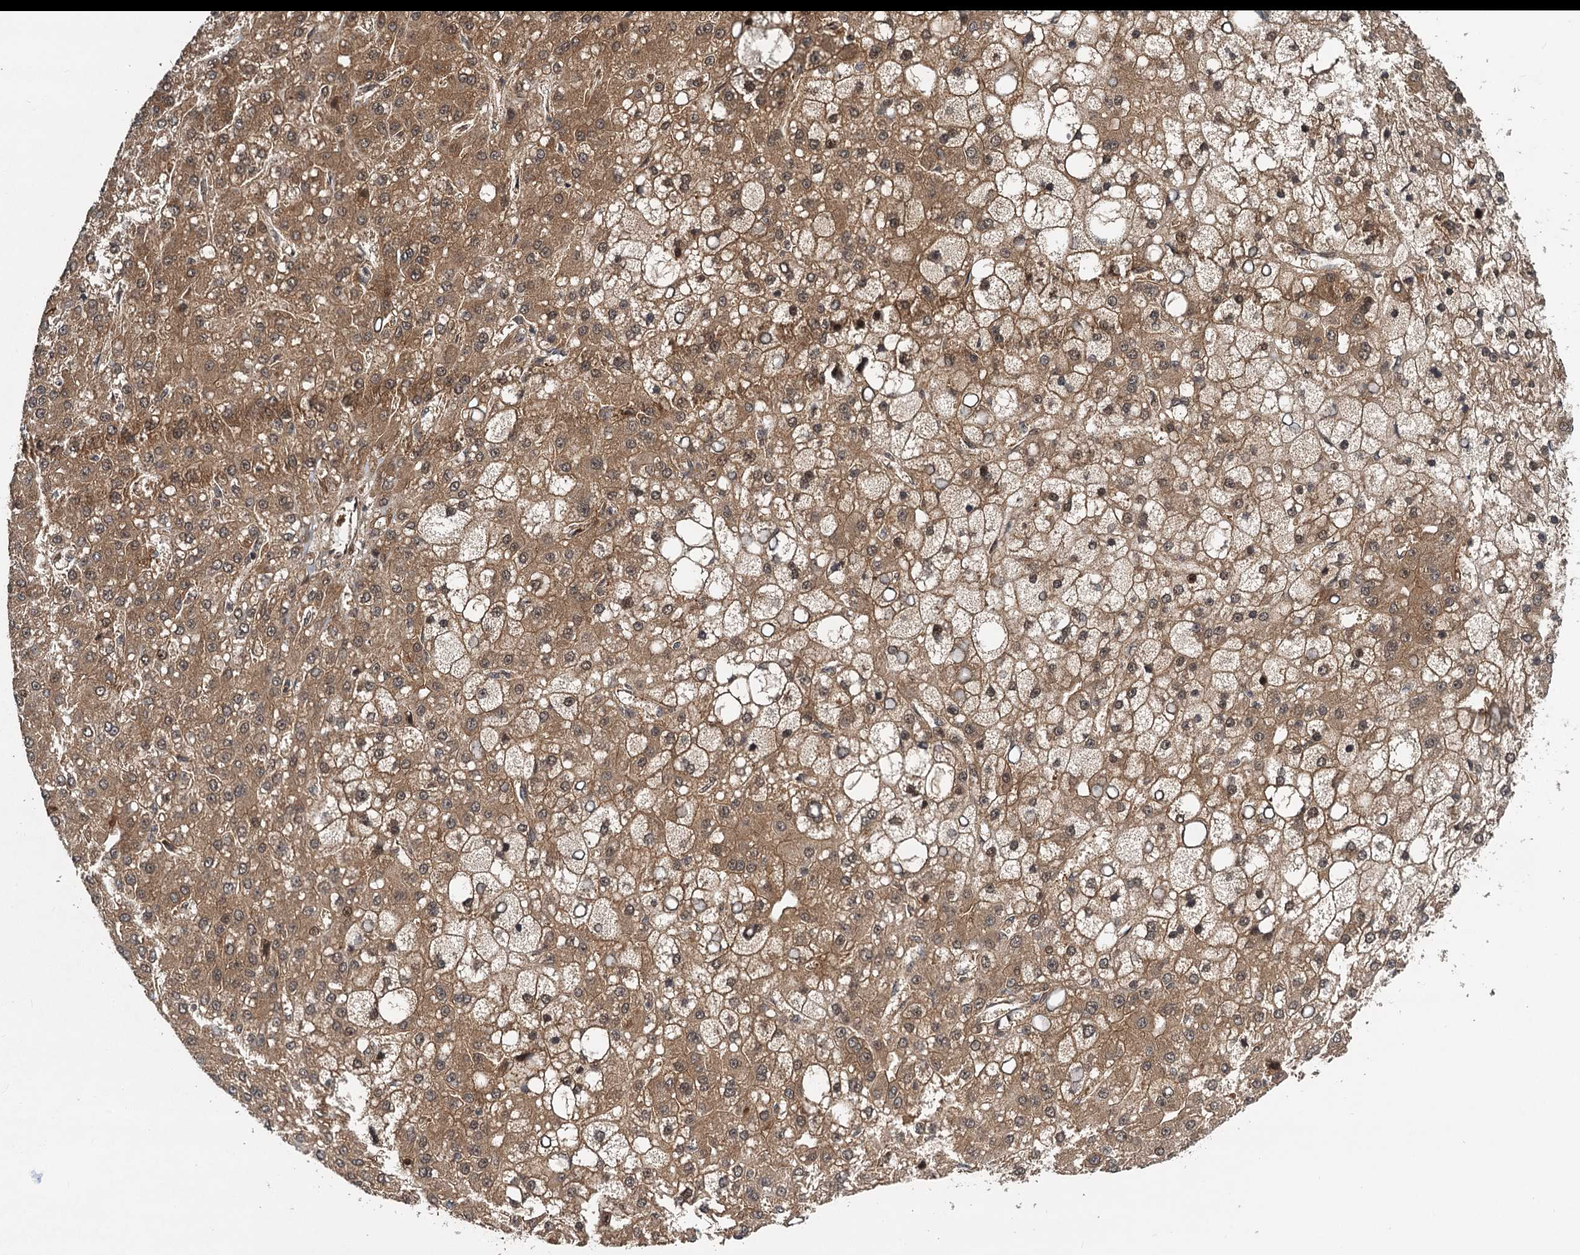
{"staining": {"intensity": "moderate", "quantity": ">75%", "location": "cytoplasmic/membranous,nuclear"}, "tissue": "liver cancer", "cell_type": "Tumor cells", "image_type": "cancer", "snomed": [{"axis": "morphology", "description": "Carcinoma, Hepatocellular, NOS"}, {"axis": "topography", "description": "Liver"}], "caption": "IHC of human liver cancer displays medium levels of moderate cytoplasmic/membranous and nuclear positivity in approximately >75% of tumor cells.", "gene": "STUB1", "patient": {"sex": "male", "age": 67}}